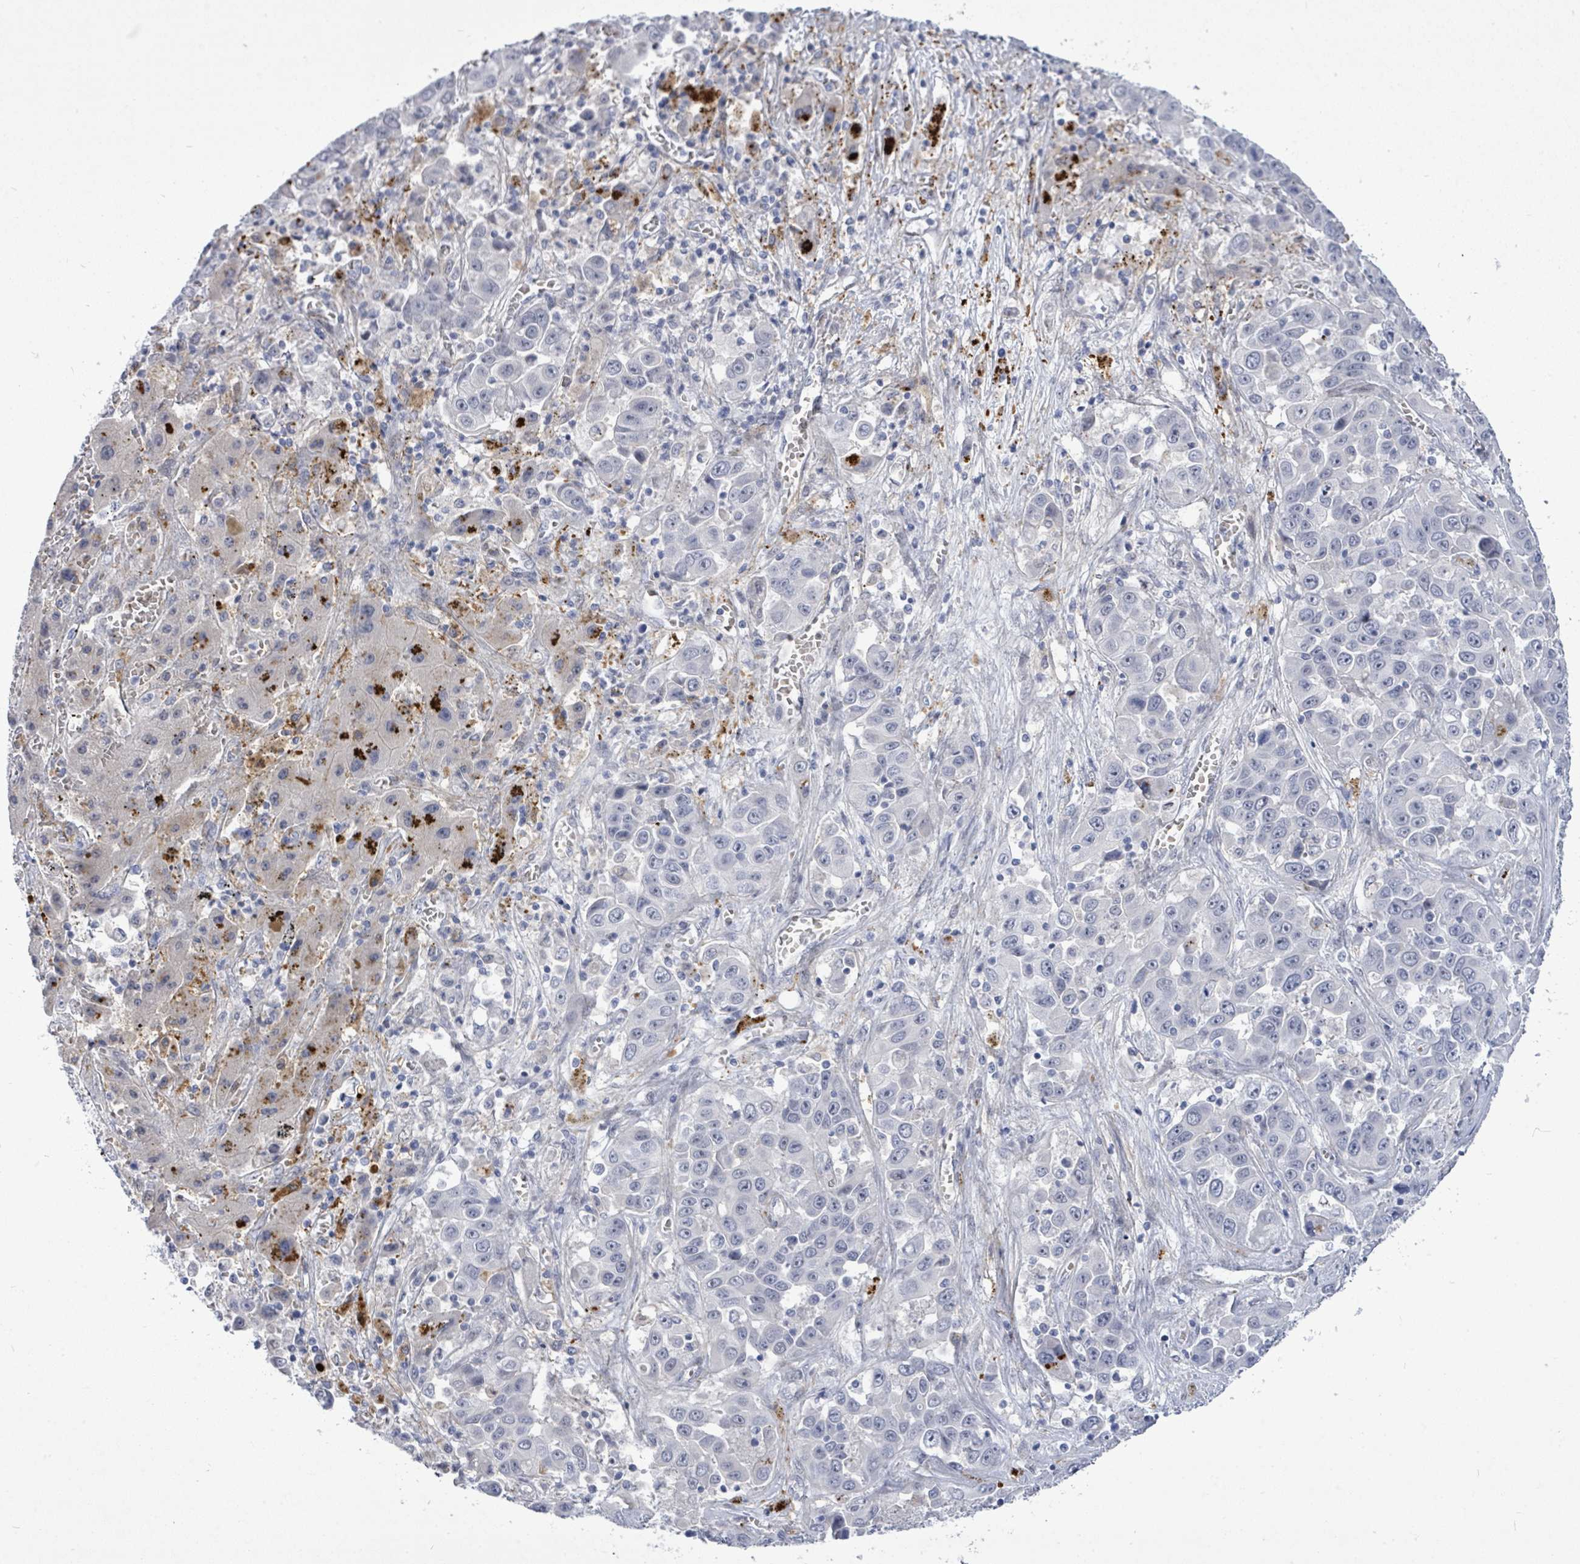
{"staining": {"intensity": "strong", "quantity": "<25%", "location": "cytoplasmic/membranous"}, "tissue": "liver cancer", "cell_type": "Tumor cells", "image_type": "cancer", "snomed": [{"axis": "morphology", "description": "Cholangiocarcinoma"}, {"axis": "topography", "description": "Liver"}], "caption": "Immunohistochemical staining of human liver cancer (cholangiocarcinoma) demonstrates strong cytoplasmic/membranous protein expression in about <25% of tumor cells.", "gene": "CT45A5", "patient": {"sex": "female", "age": 52}}